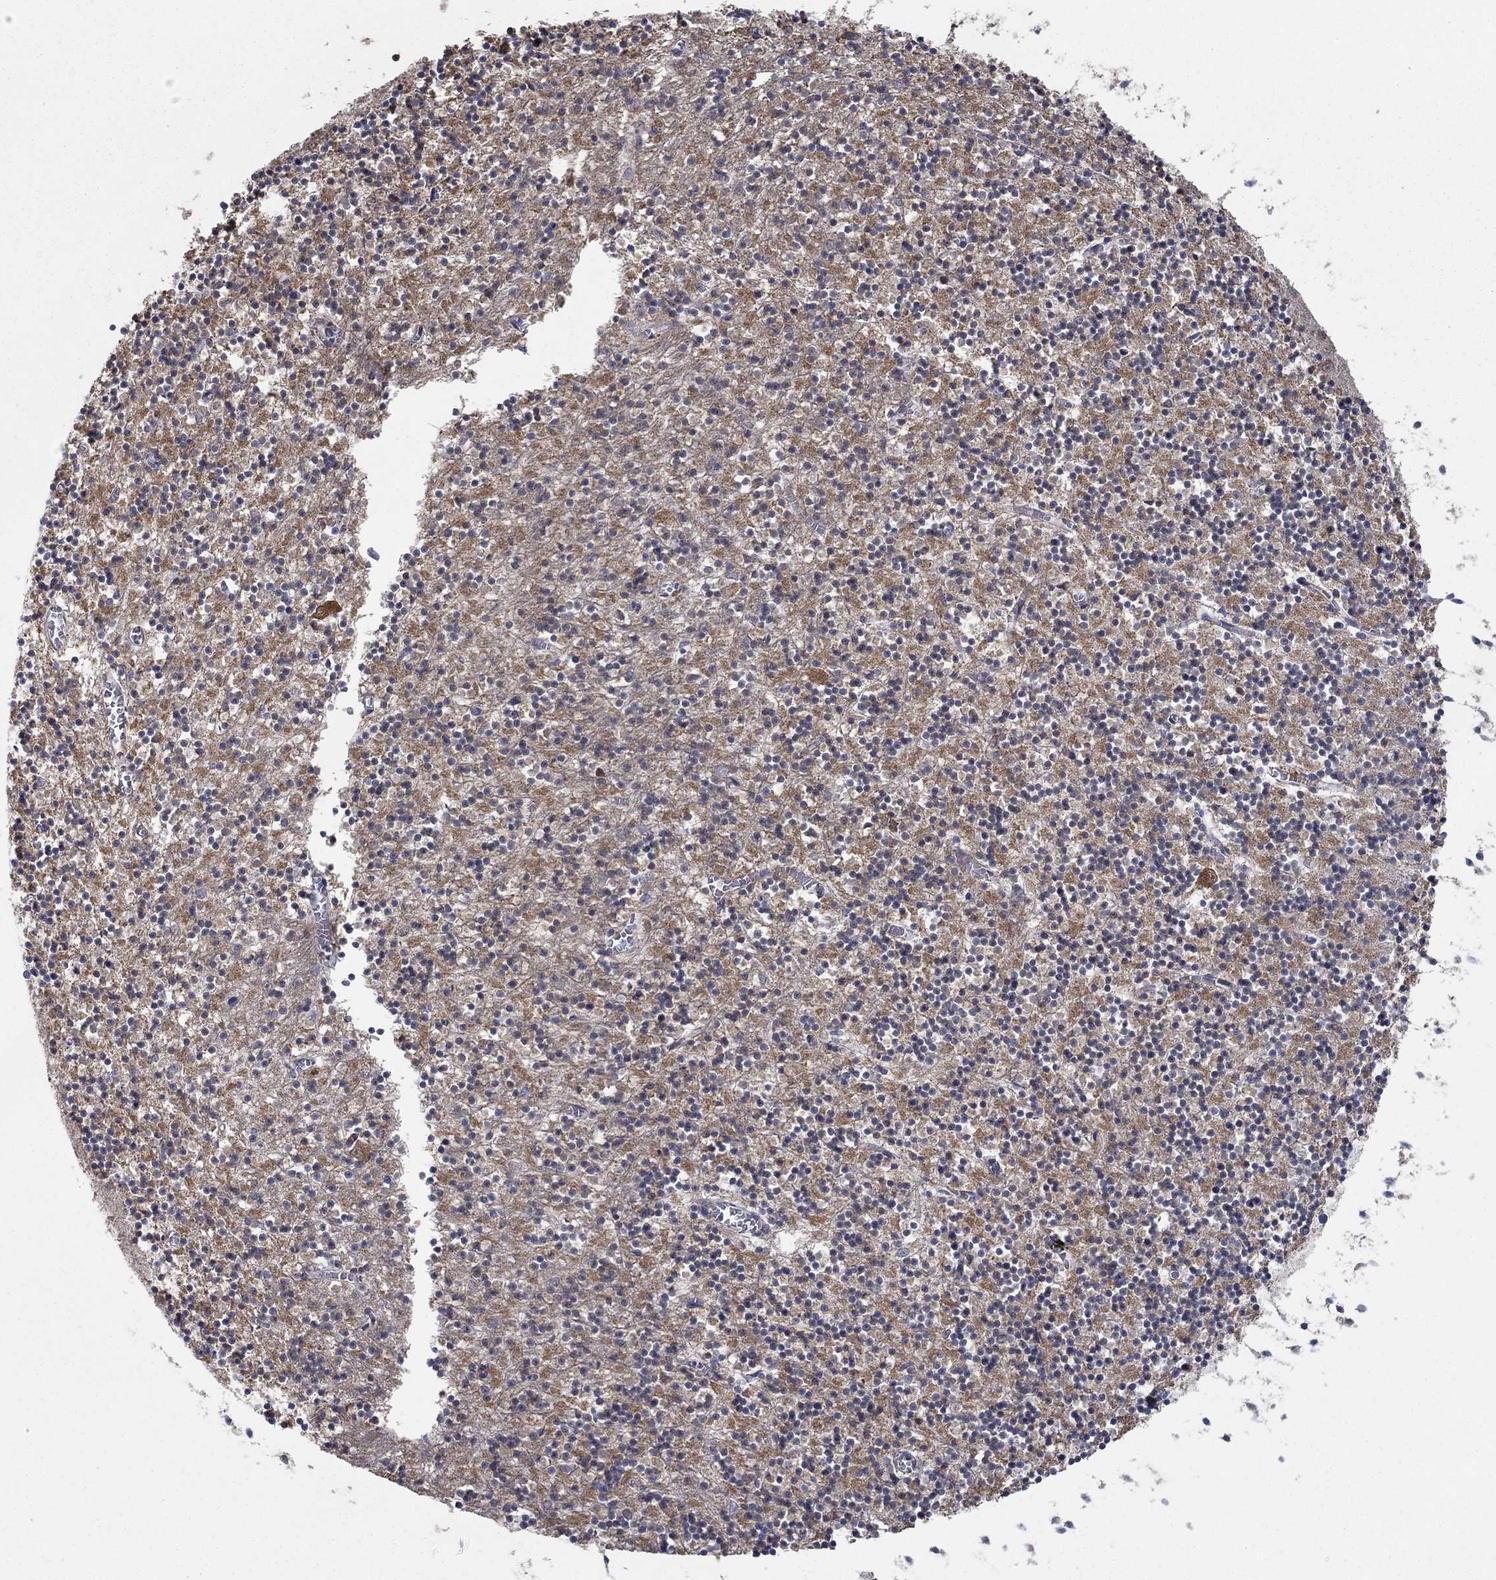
{"staining": {"intensity": "strong", "quantity": "<25%", "location": "cytoplasmic/membranous"}, "tissue": "cerebellum", "cell_type": "Cells in granular layer", "image_type": "normal", "snomed": [{"axis": "morphology", "description": "Normal tissue, NOS"}, {"axis": "topography", "description": "Cerebellum"}], "caption": "IHC photomicrograph of normal cerebellum: human cerebellum stained using IHC displays medium levels of strong protein expression localized specifically in the cytoplasmic/membranous of cells in granular layer, appearing as a cytoplasmic/membranous brown color.", "gene": "HID1", "patient": {"sex": "female", "age": 64}}